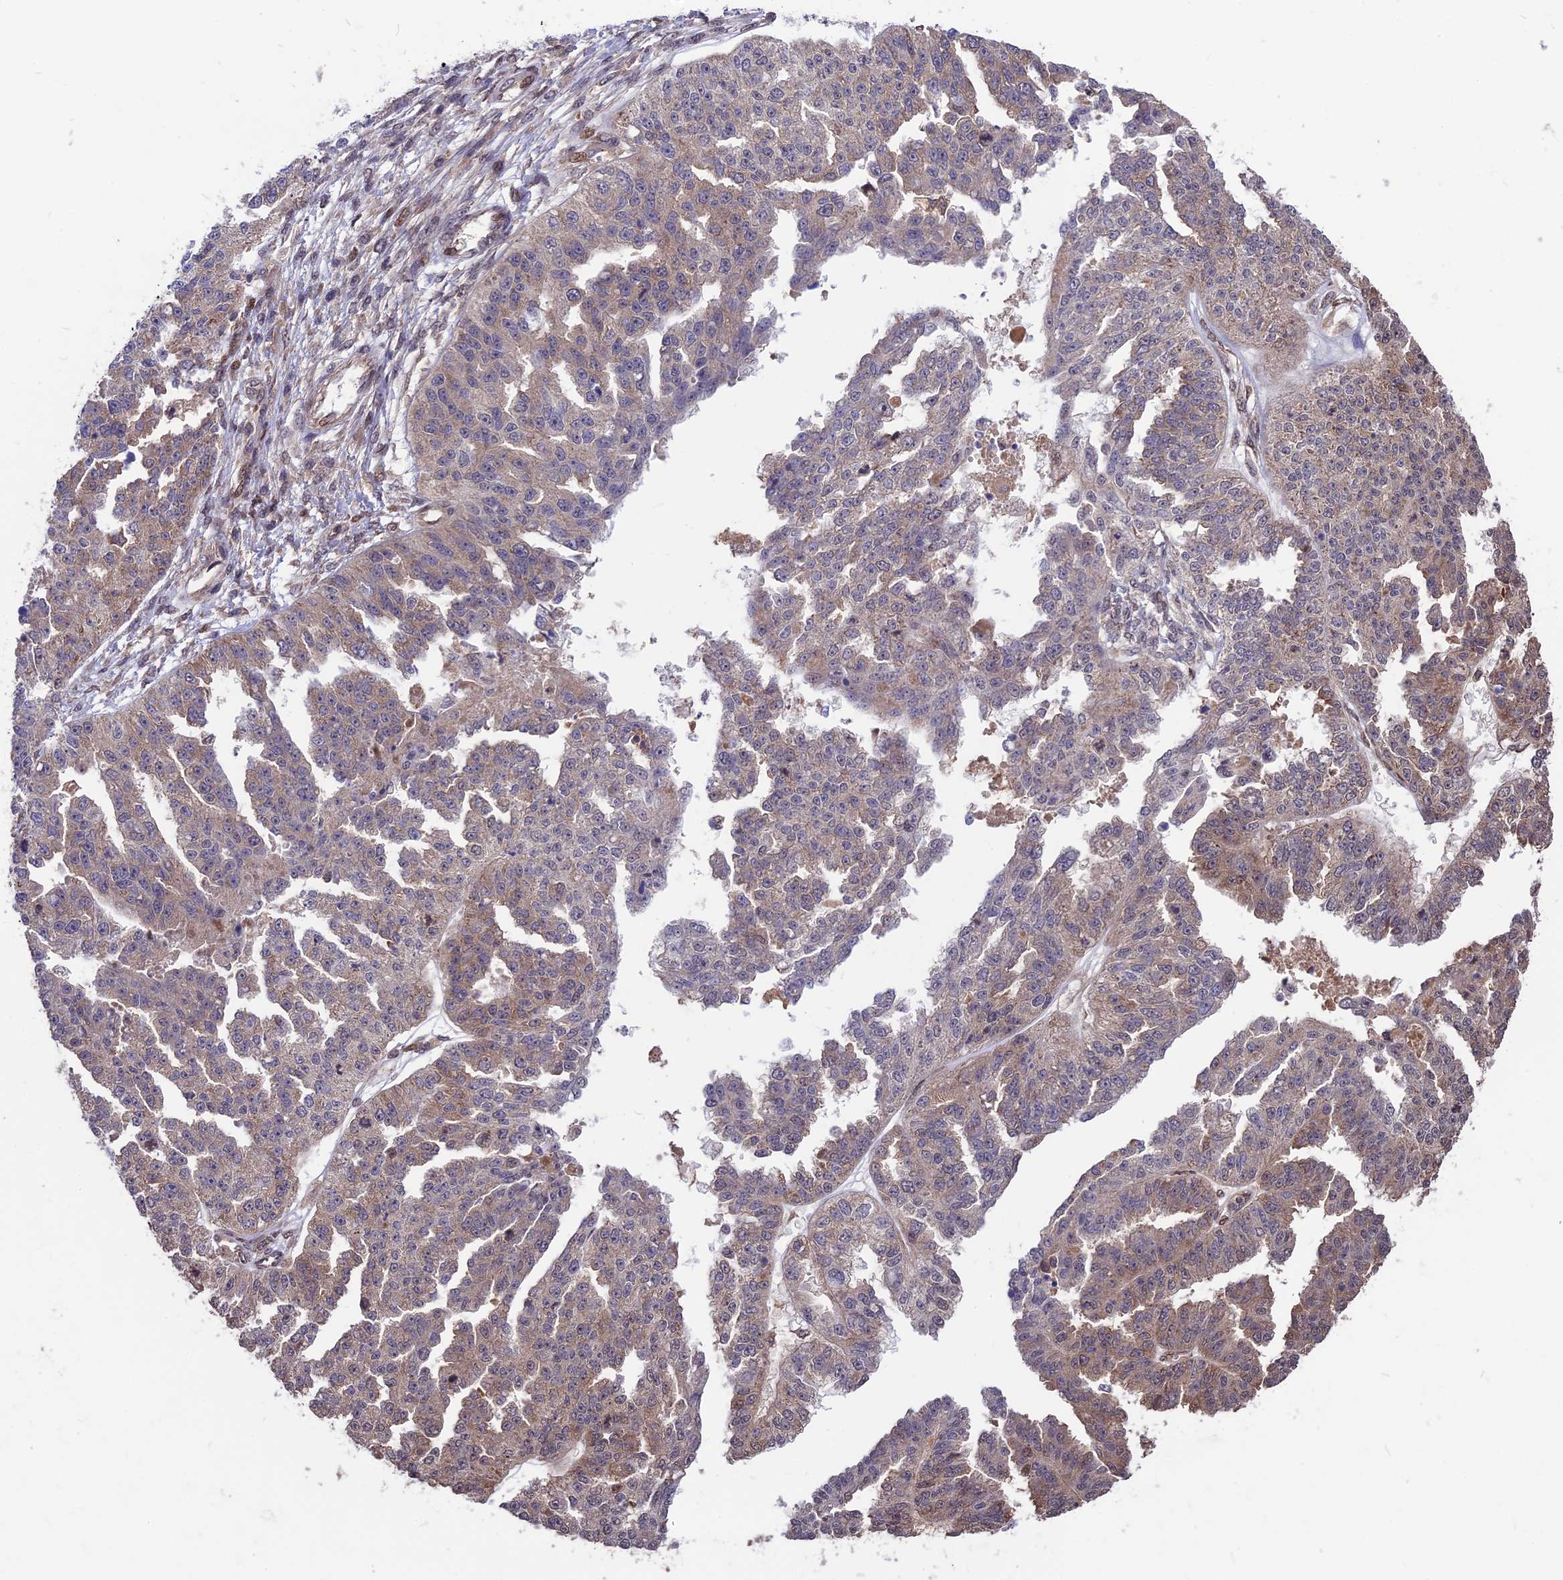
{"staining": {"intensity": "weak", "quantity": "<25%", "location": "cytoplasmic/membranous"}, "tissue": "ovarian cancer", "cell_type": "Tumor cells", "image_type": "cancer", "snomed": [{"axis": "morphology", "description": "Cystadenocarcinoma, serous, NOS"}, {"axis": "topography", "description": "Ovary"}], "caption": "An immunohistochemistry (IHC) histopathology image of ovarian cancer is shown. There is no staining in tumor cells of ovarian cancer.", "gene": "ZNF598", "patient": {"sex": "female", "age": 58}}